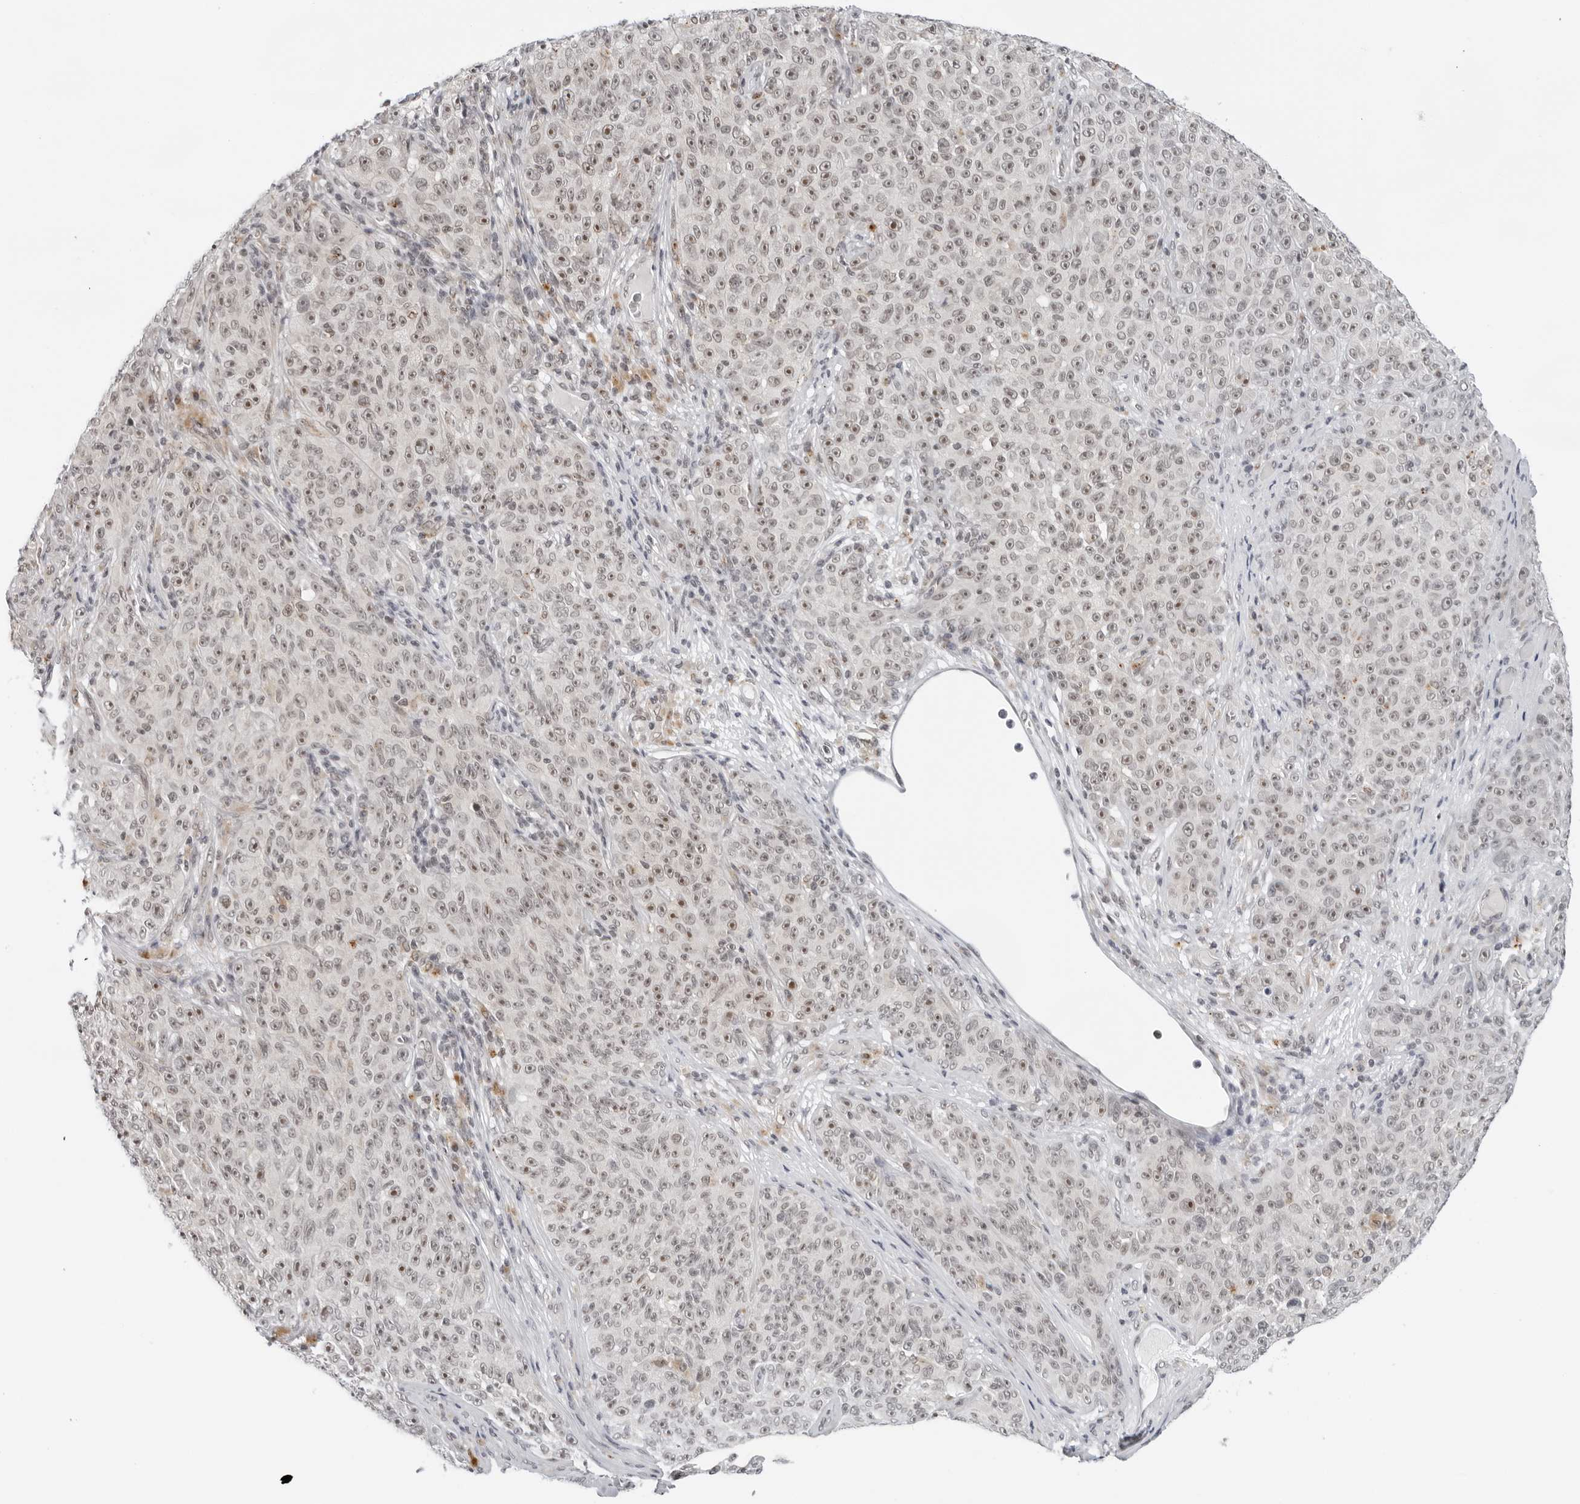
{"staining": {"intensity": "moderate", "quantity": ">75%", "location": "nuclear"}, "tissue": "melanoma", "cell_type": "Tumor cells", "image_type": "cancer", "snomed": [{"axis": "morphology", "description": "Malignant melanoma, NOS"}, {"axis": "topography", "description": "Skin"}], "caption": "Protein expression analysis of human malignant melanoma reveals moderate nuclear expression in about >75% of tumor cells.", "gene": "TOX4", "patient": {"sex": "female", "age": 82}}